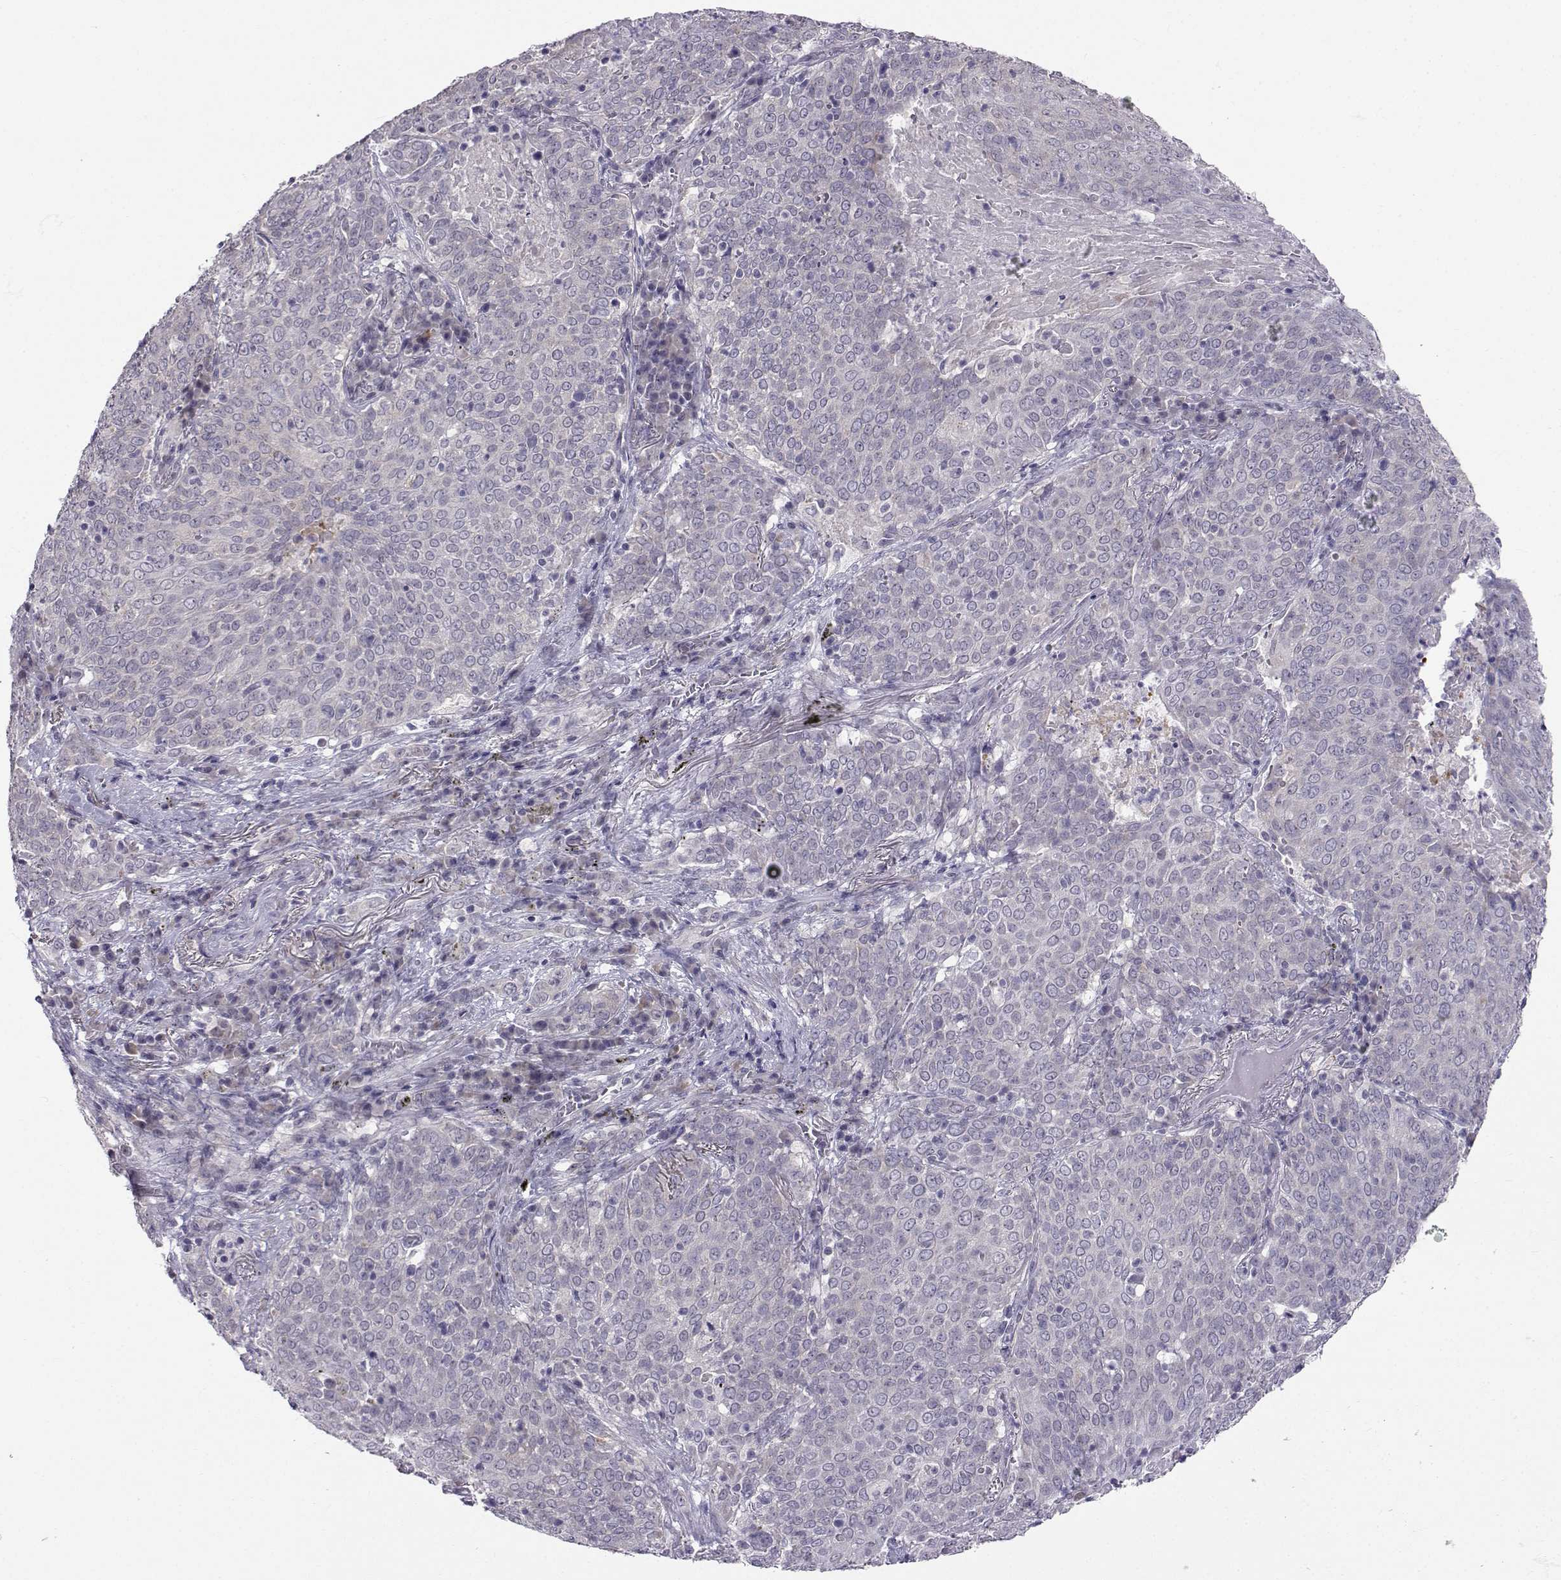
{"staining": {"intensity": "negative", "quantity": "none", "location": "none"}, "tissue": "lung cancer", "cell_type": "Tumor cells", "image_type": "cancer", "snomed": [{"axis": "morphology", "description": "Squamous cell carcinoma, NOS"}, {"axis": "topography", "description": "Lung"}], "caption": "Lung cancer was stained to show a protein in brown. There is no significant positivity in tumor cells. The staining was performed using DAB to visualize the protein expression in brown, while the nuclei were stained in blue with hematoxylin (Magnification: 20x).", "gene": "SLC6A3", "patient": {"sex": "male", "age": 82}}